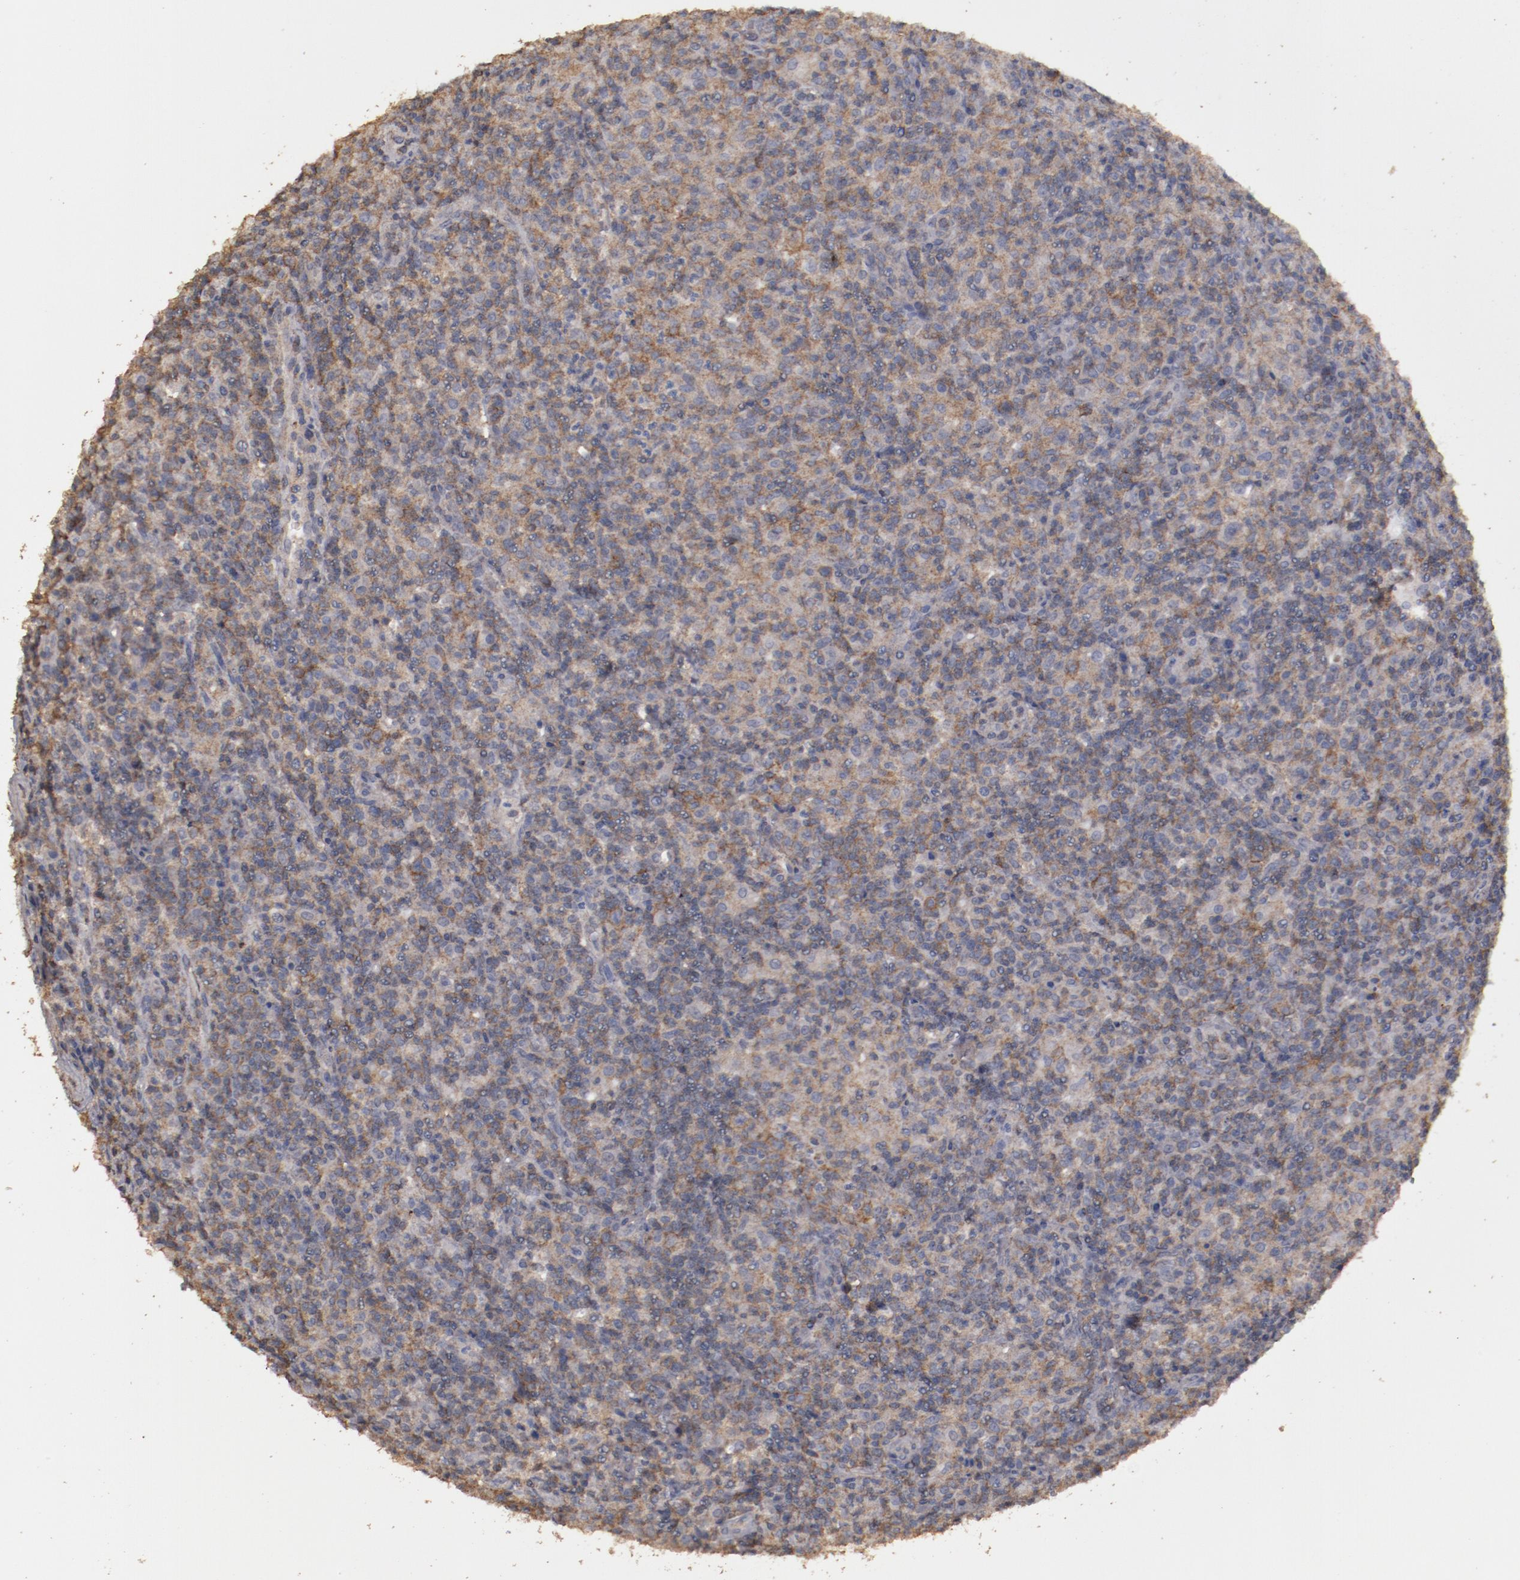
{"staining": {"intensity": "moderate", "quantity": ">75%", "location": "cytoplasmic/membranous"}, "tissue": "lymphoma", "cell_type": "Tumor cells", "image_type": "cancer", "snomed": [{"axis": "morphology", "description": "Hodgkin's disease, NOS"}, {"axis": "topography", "description": "Lymph node"}], "caption": "Protein analysis of lymphoma tissue demonstrates moderate cytoplasmic/membranous staining in approximately >75% of tumor cells.", "gene": "FAT1", "patient": {"sex": "male", "age": 65}}